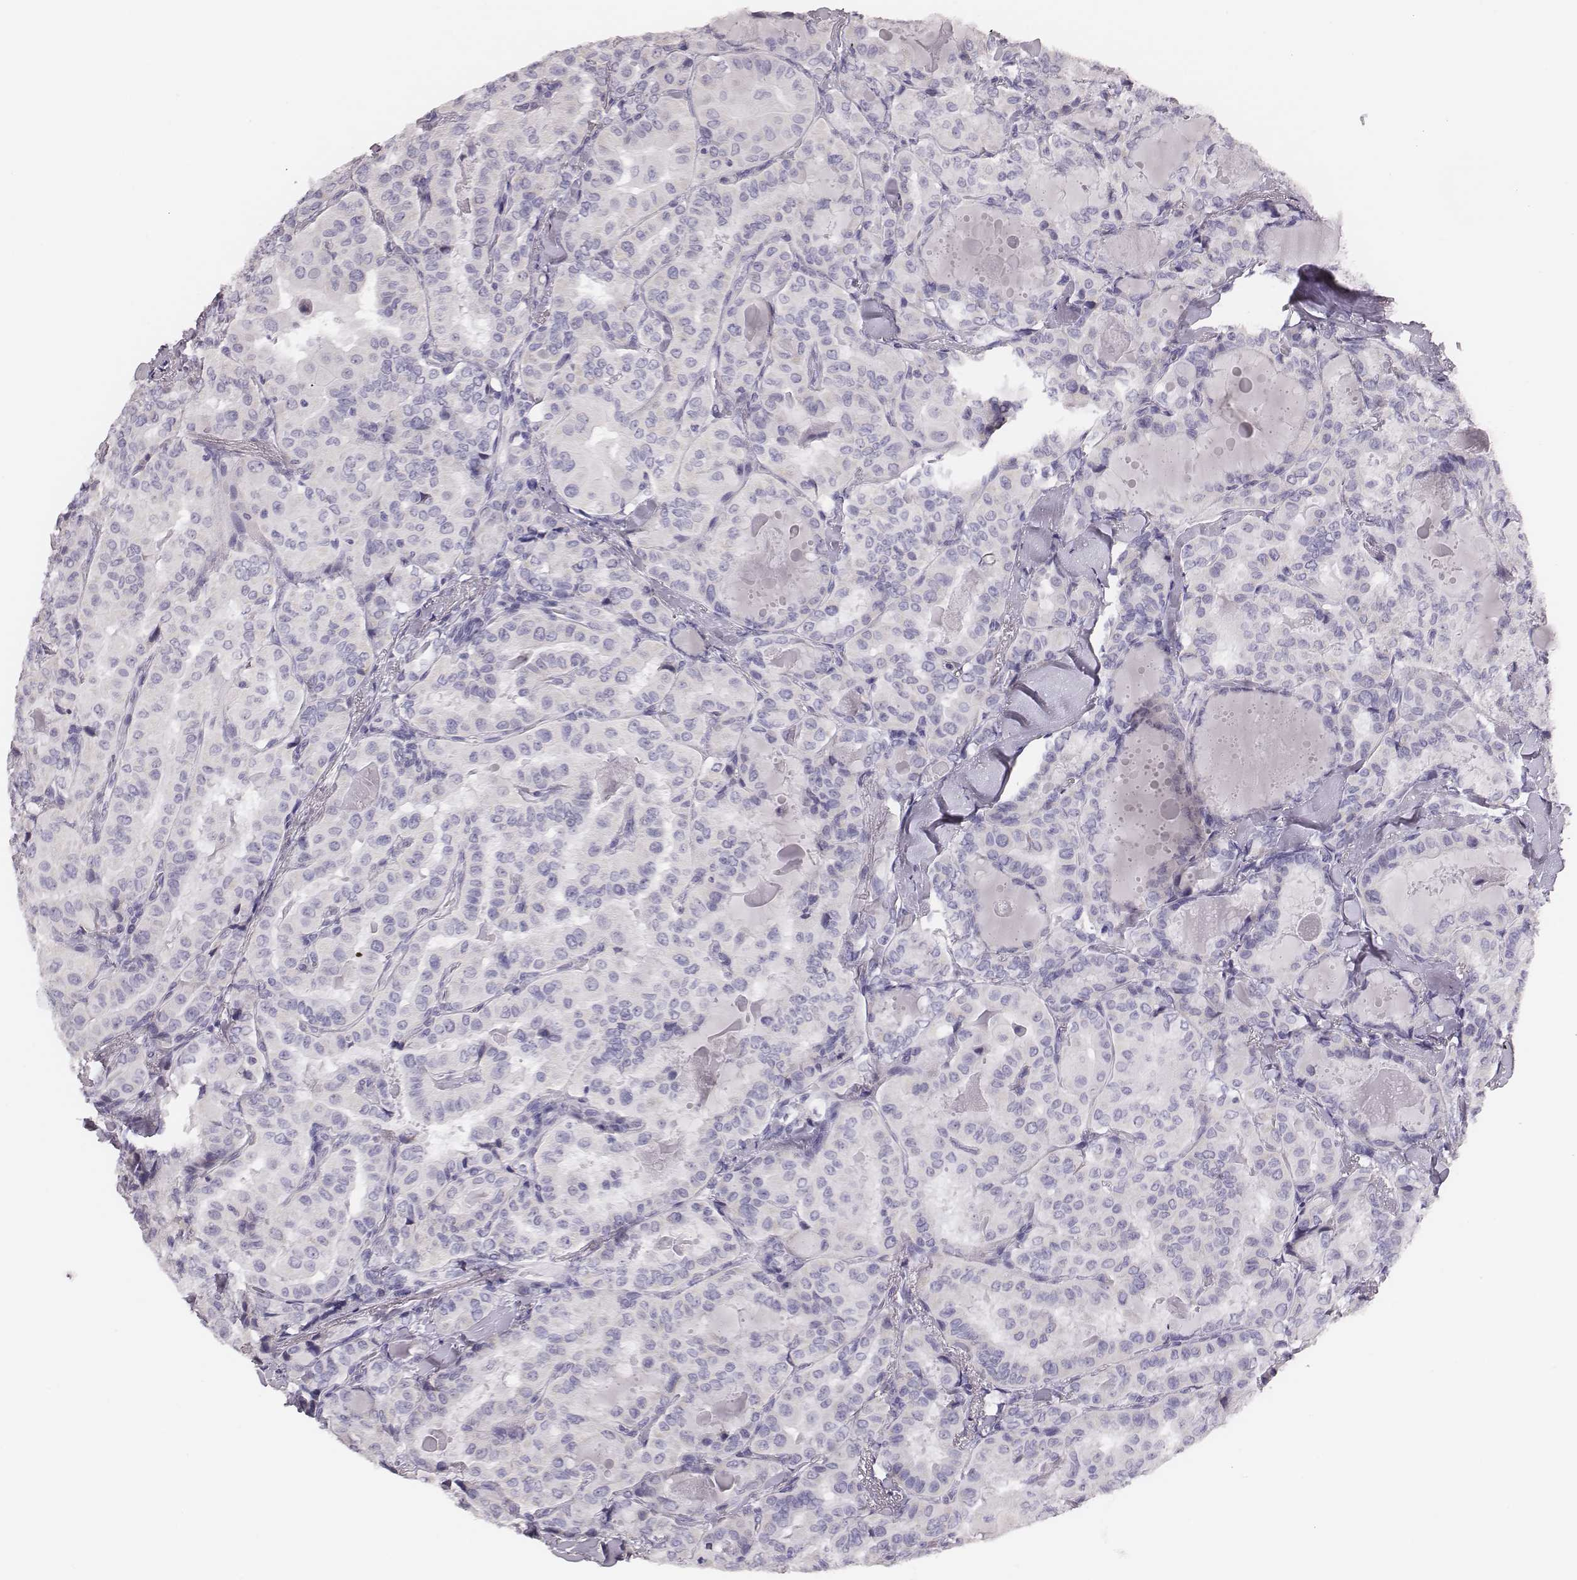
{"staining": {"intensity": "negative", "quantity": "none", "location": "none"}, "tissue": "thyroid cancer", "cell_type": "Tumor cells", "image_type": "cancer", "snomed": [{"axis": "morphology", "description": "Papillary adenocarcinoma, NOS"}, {"axis": "topography", "description": "Thyroid gland"}], "caption": "Micrograph shows no significant protein staining in tumor cells of thyroid cancer. (DAB (3,3'-diaminobenzidine) IHC visualized using brightfield microscopy, high magnification).", "gene": "H1-6", "patient": {"sex": "female", "age": 41}}